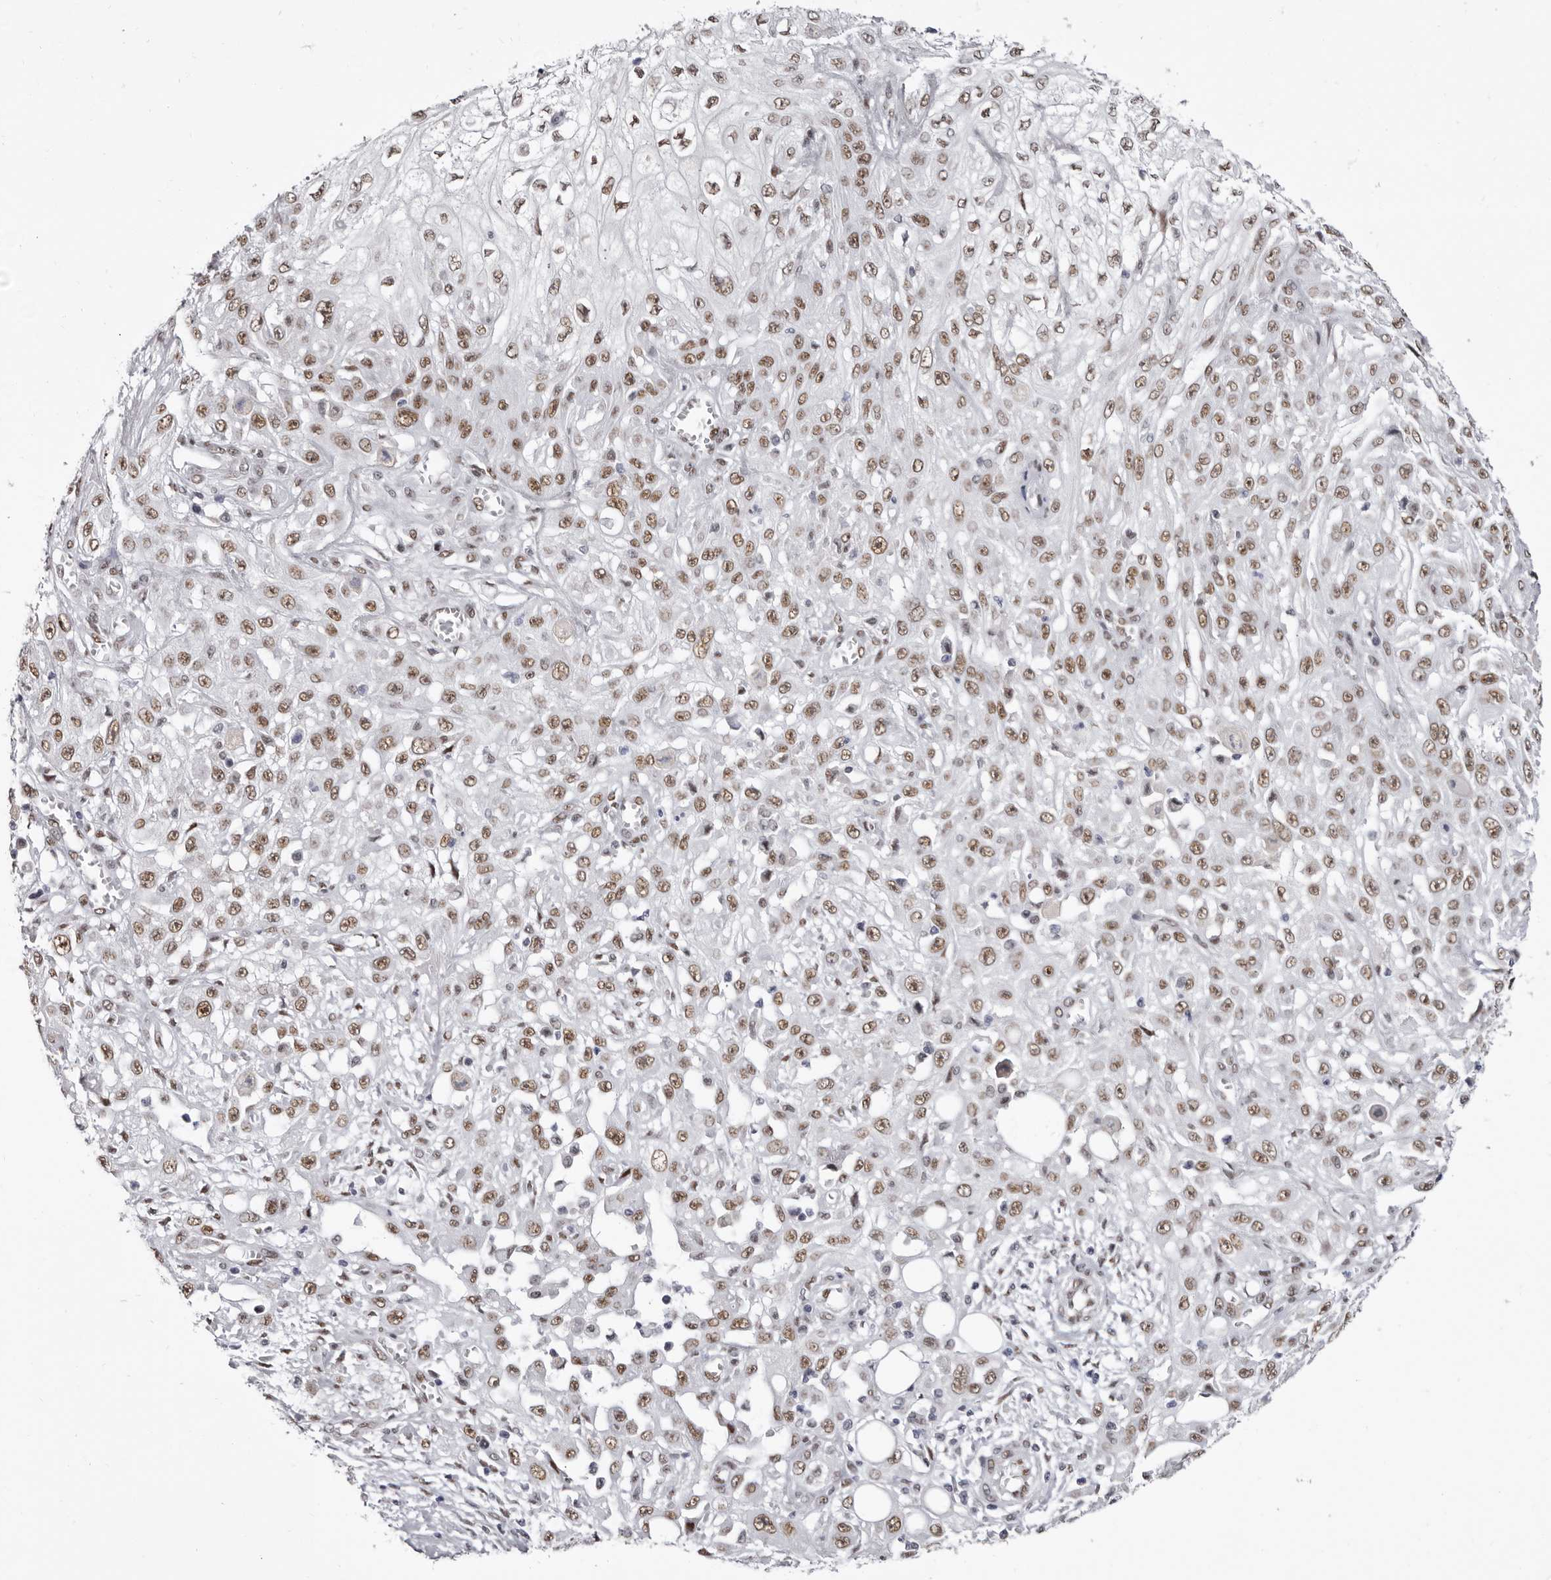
{"staining": {"intensity": "moderate", "quantity": ">75%", "location": "nuclear"}, "tissue": "skin cancer", "cell_type": "Tumor cells", "image_type": "cancer", "snomed": [{"axis": "morphology", "description": "Squamous cell carcinoma, NOS"}, {"axis": "morphology", "description": "Squamous cell carcinoma, metastatic, NOS"}, {"axis": "topography", "description": "Skin"}, {"axis": "topography", "description": "Lymph node"}], "caption": "Skin squamous cell carcinoma stained with DAB IHC shows medium levels of moderate nuclear positivity in approximately >75% of tumor cells.", "gene": "ZNF326", "patient": {"sex": "male", "age": 75}}